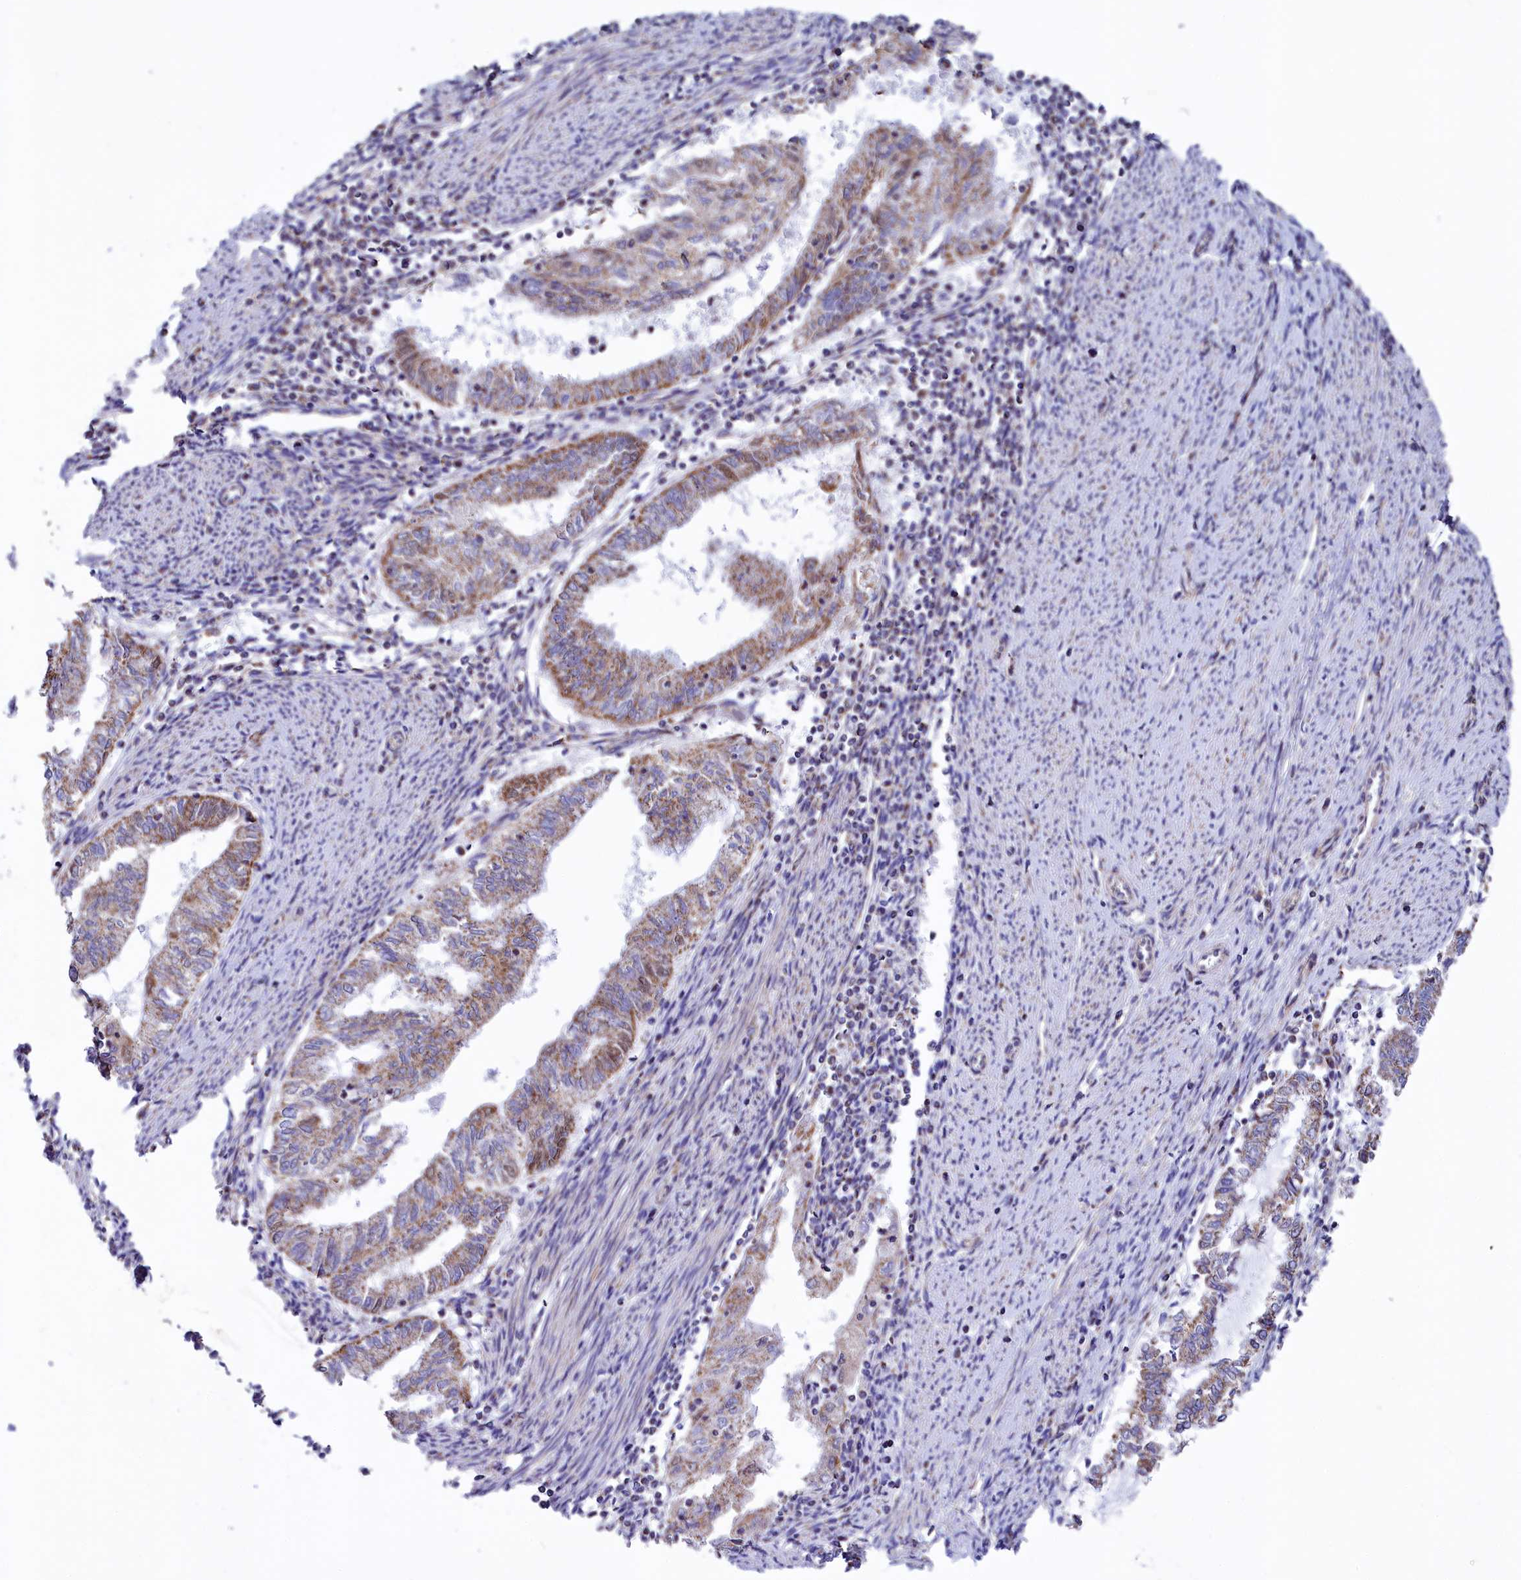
{"staining": {"intensity": "moderate", "quantity": "25%-75%", "location": "cytoplasmic/membranous"}, "tissue": "endometrial cancer", "cell_type": "Tumor cells", "image_type": "cancer", "snomed": [{"axis": "morphology", "description": "Adenocarcinoma, NOS"}, {"axis": "topography", "description": "Endometrium"}], "caption": "Immunohistochemical staining of human endometrial adenocarcinoma demonstrates moderate cytoplasmic/membranous protein expression in about 25%-75% of tumor cells. The staining is performed using DAB (3,3'-diaminobenzidine) brown chromogen to label protein expression. The nuclei are counter-stained blue using hematoxylin.", "gene": "MORN3", "patient": {"sex": "female", "age": 79}}